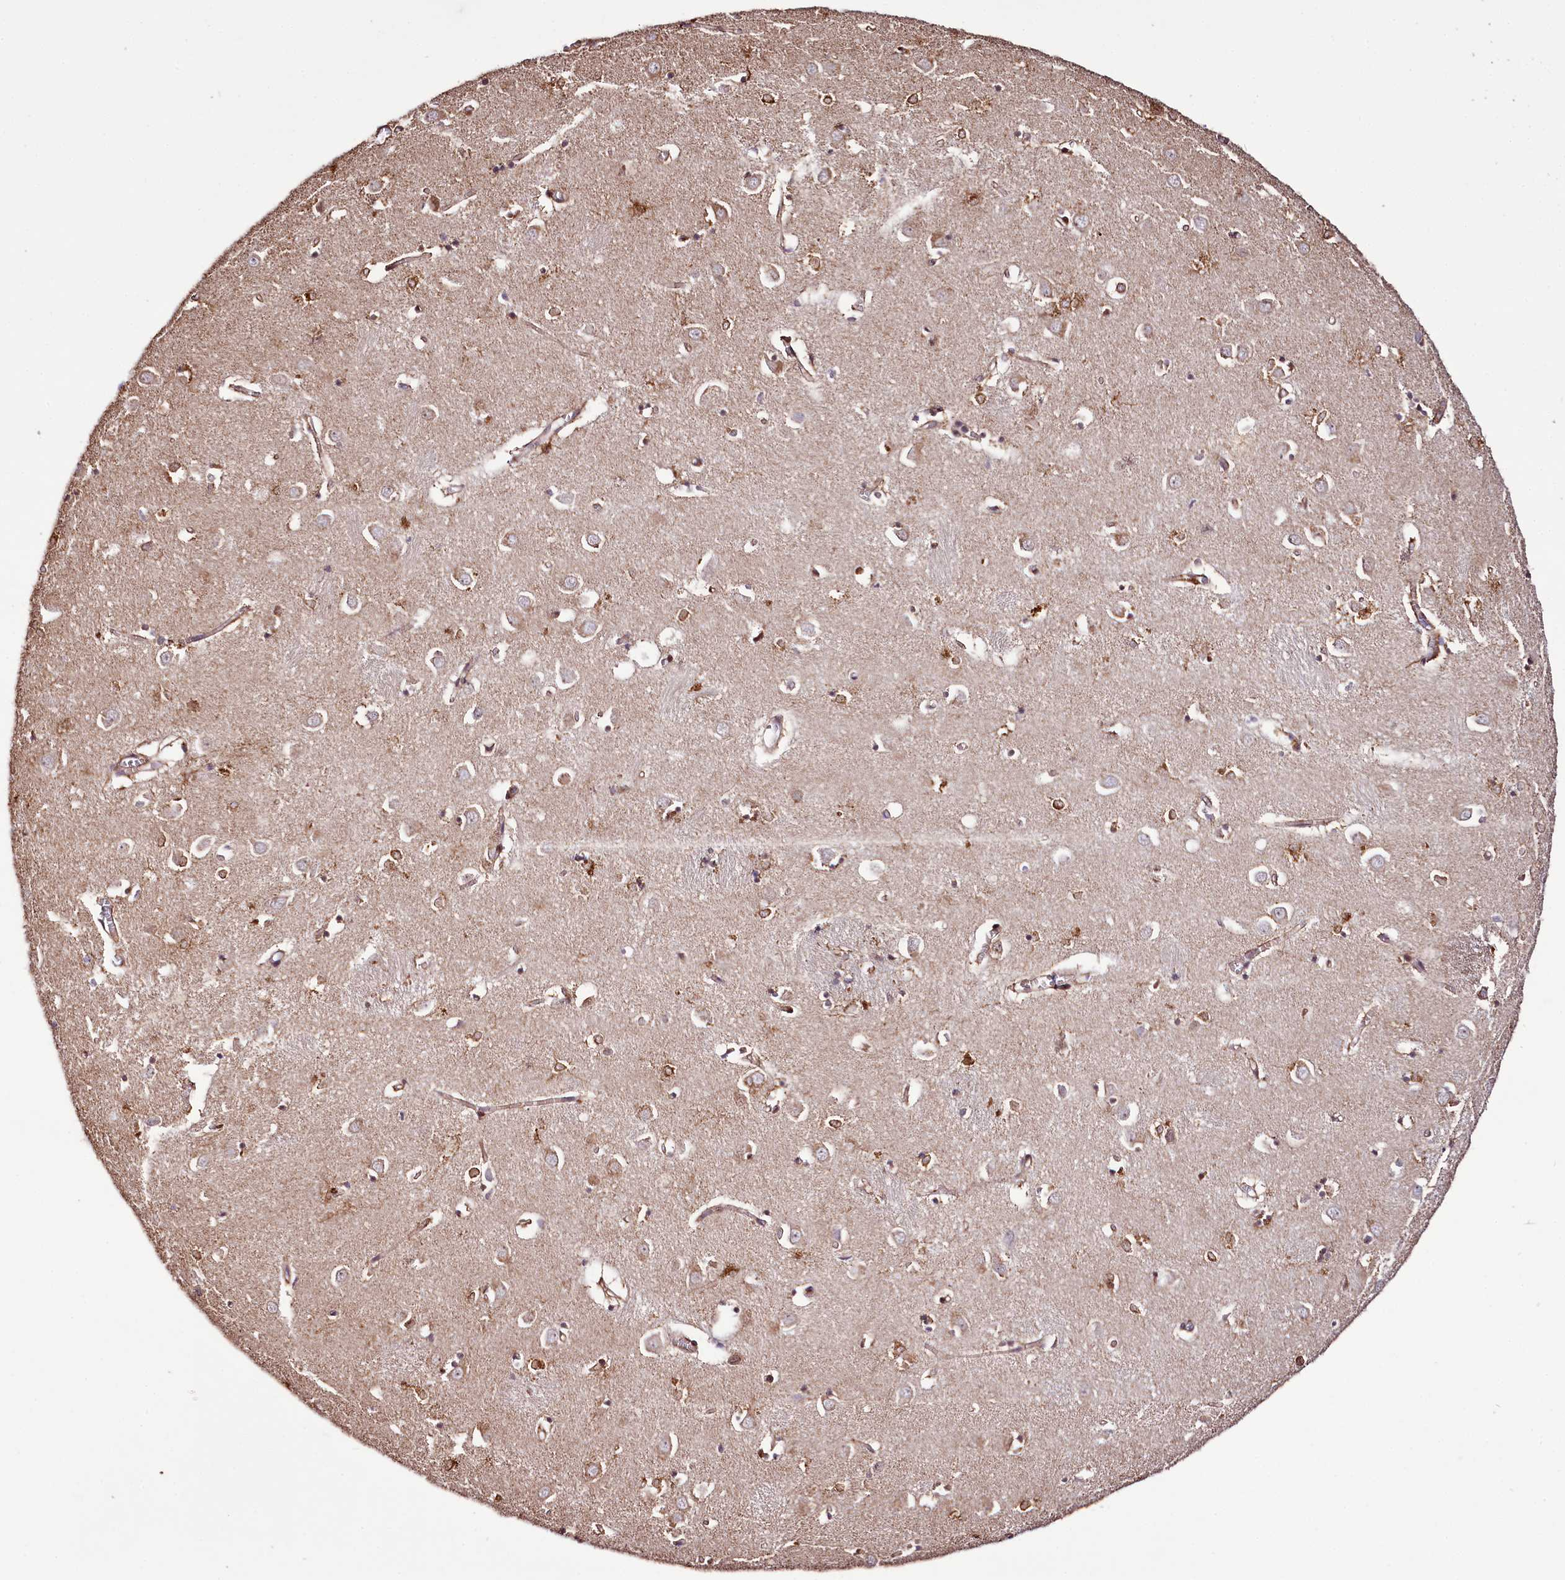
{"staining": {"intensity": "moderate", "quantity": "25%-75%", "location": "cytoplasmic/membranous,nuclear"}, "tissue": "caudate", "cell_type": "Glial cells", "image_type": "normal", "snomed": [{"axis": "morphology", "description": "Normal tissue, NOS"}, {"axis": "topography", "description": "Lateral ventricle wall"}], "caption": "Normal caudate exhibits moderate cytoplasmic/membranous,nuclear expression in approximately 25%-75% of glial cells.", "gene": "CUTC", "patient": {"sex": "male", "age": 70}}